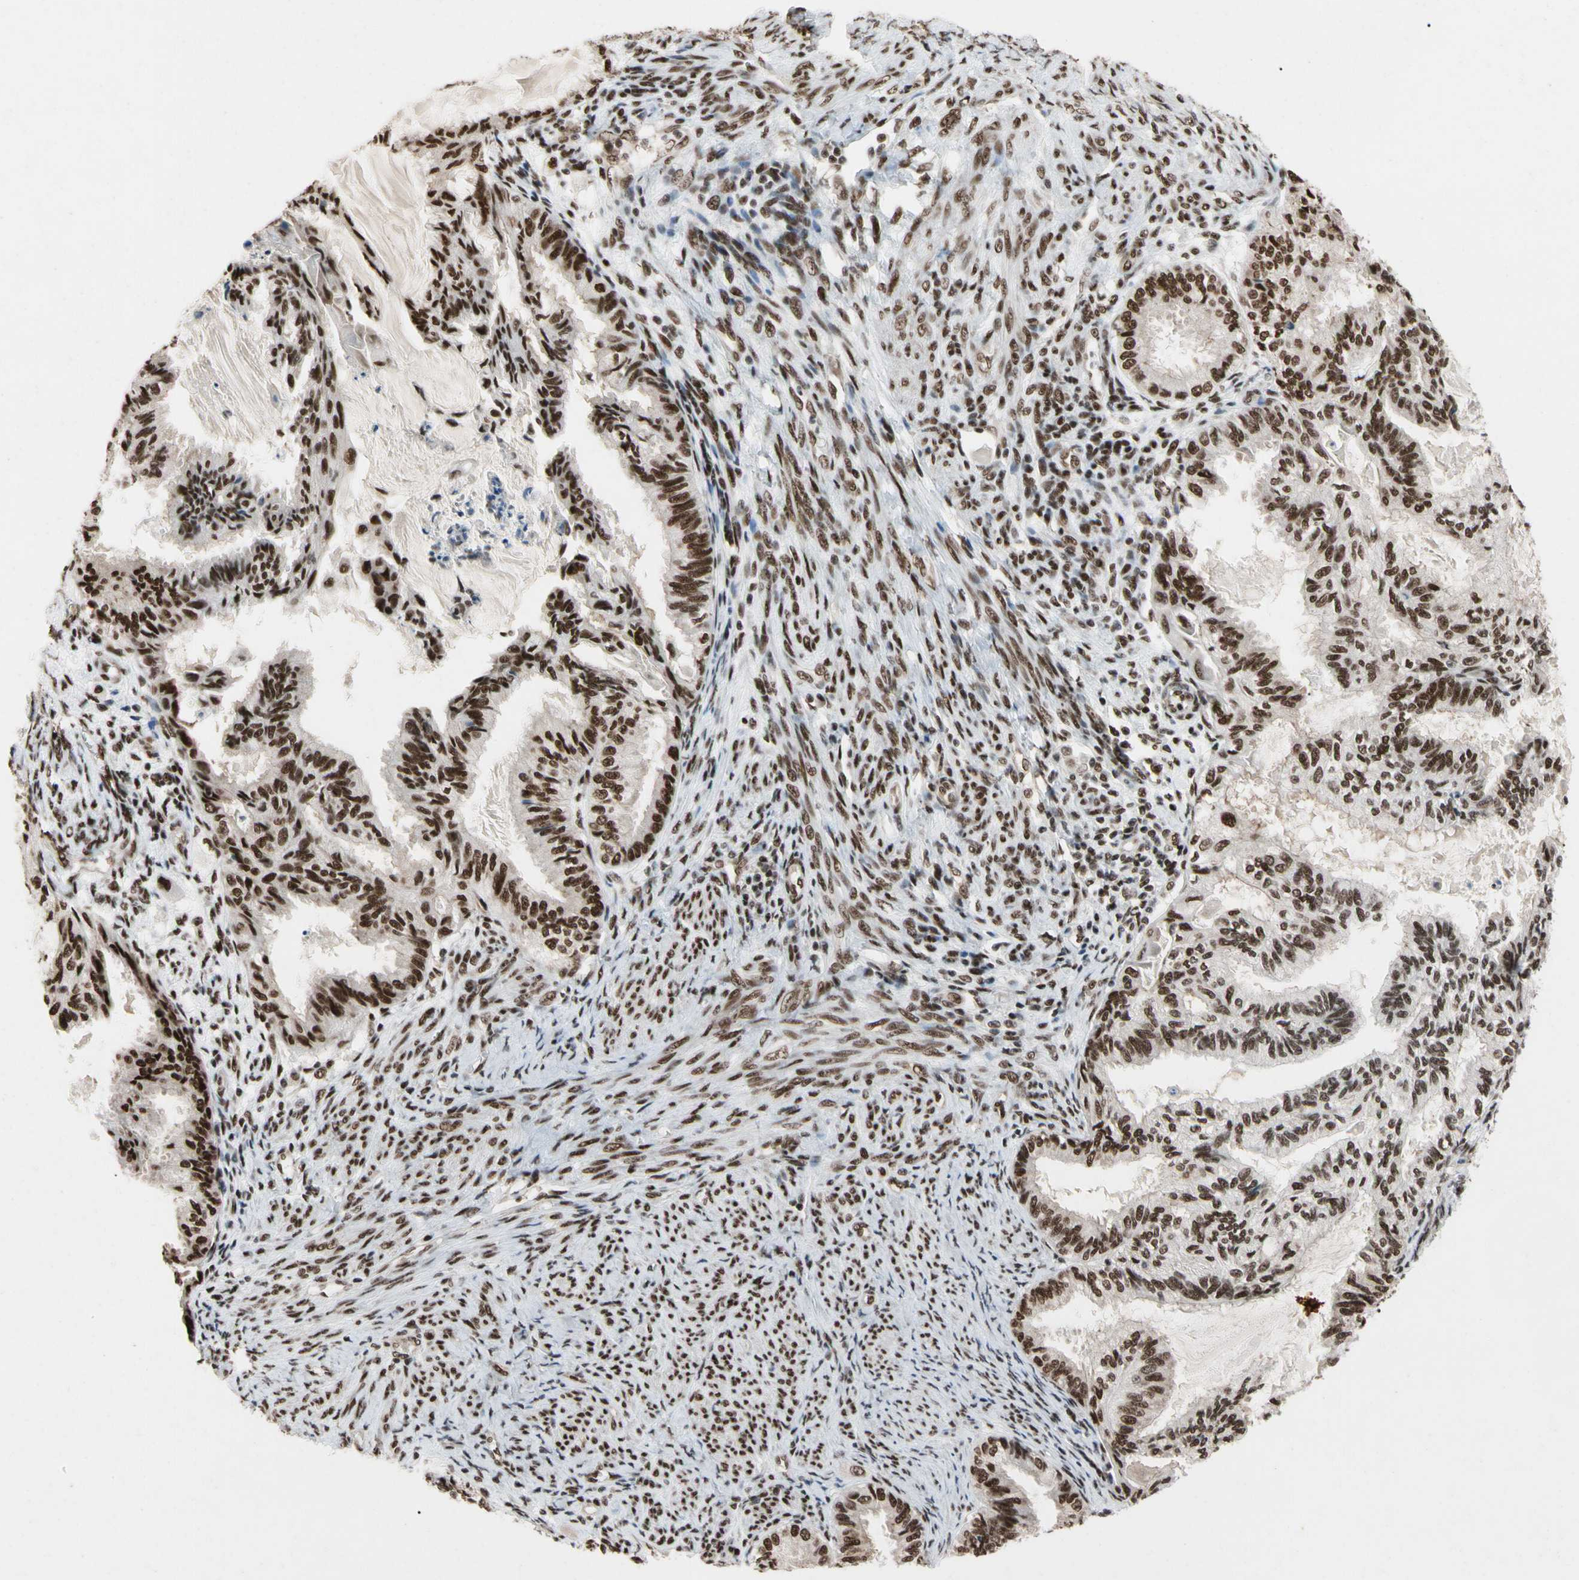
{"staining": {"intensity": "strong", "quantity": ">75%", "location": "nuclear"}, "tissue": "cervical cancer", "cell_type": "Tumor cells", "image_type": "cancer", "snomed": [{"axis": "morphology", "description": "Normal tissue, NOS"}, {"axis": "morphology", "description": "Adenocarcinoma, NOS"}, {"axis": "topography", "description": "Cervix"}, {"axis": "topography", "description": "Endometrium"}], "caption": "Tumor cells exhibit high levels of strong nuclear expression in about >75% of cells in cervical cancer.", "gene": "FAM98B", "patient": {"sex": "female", "age": 86}}